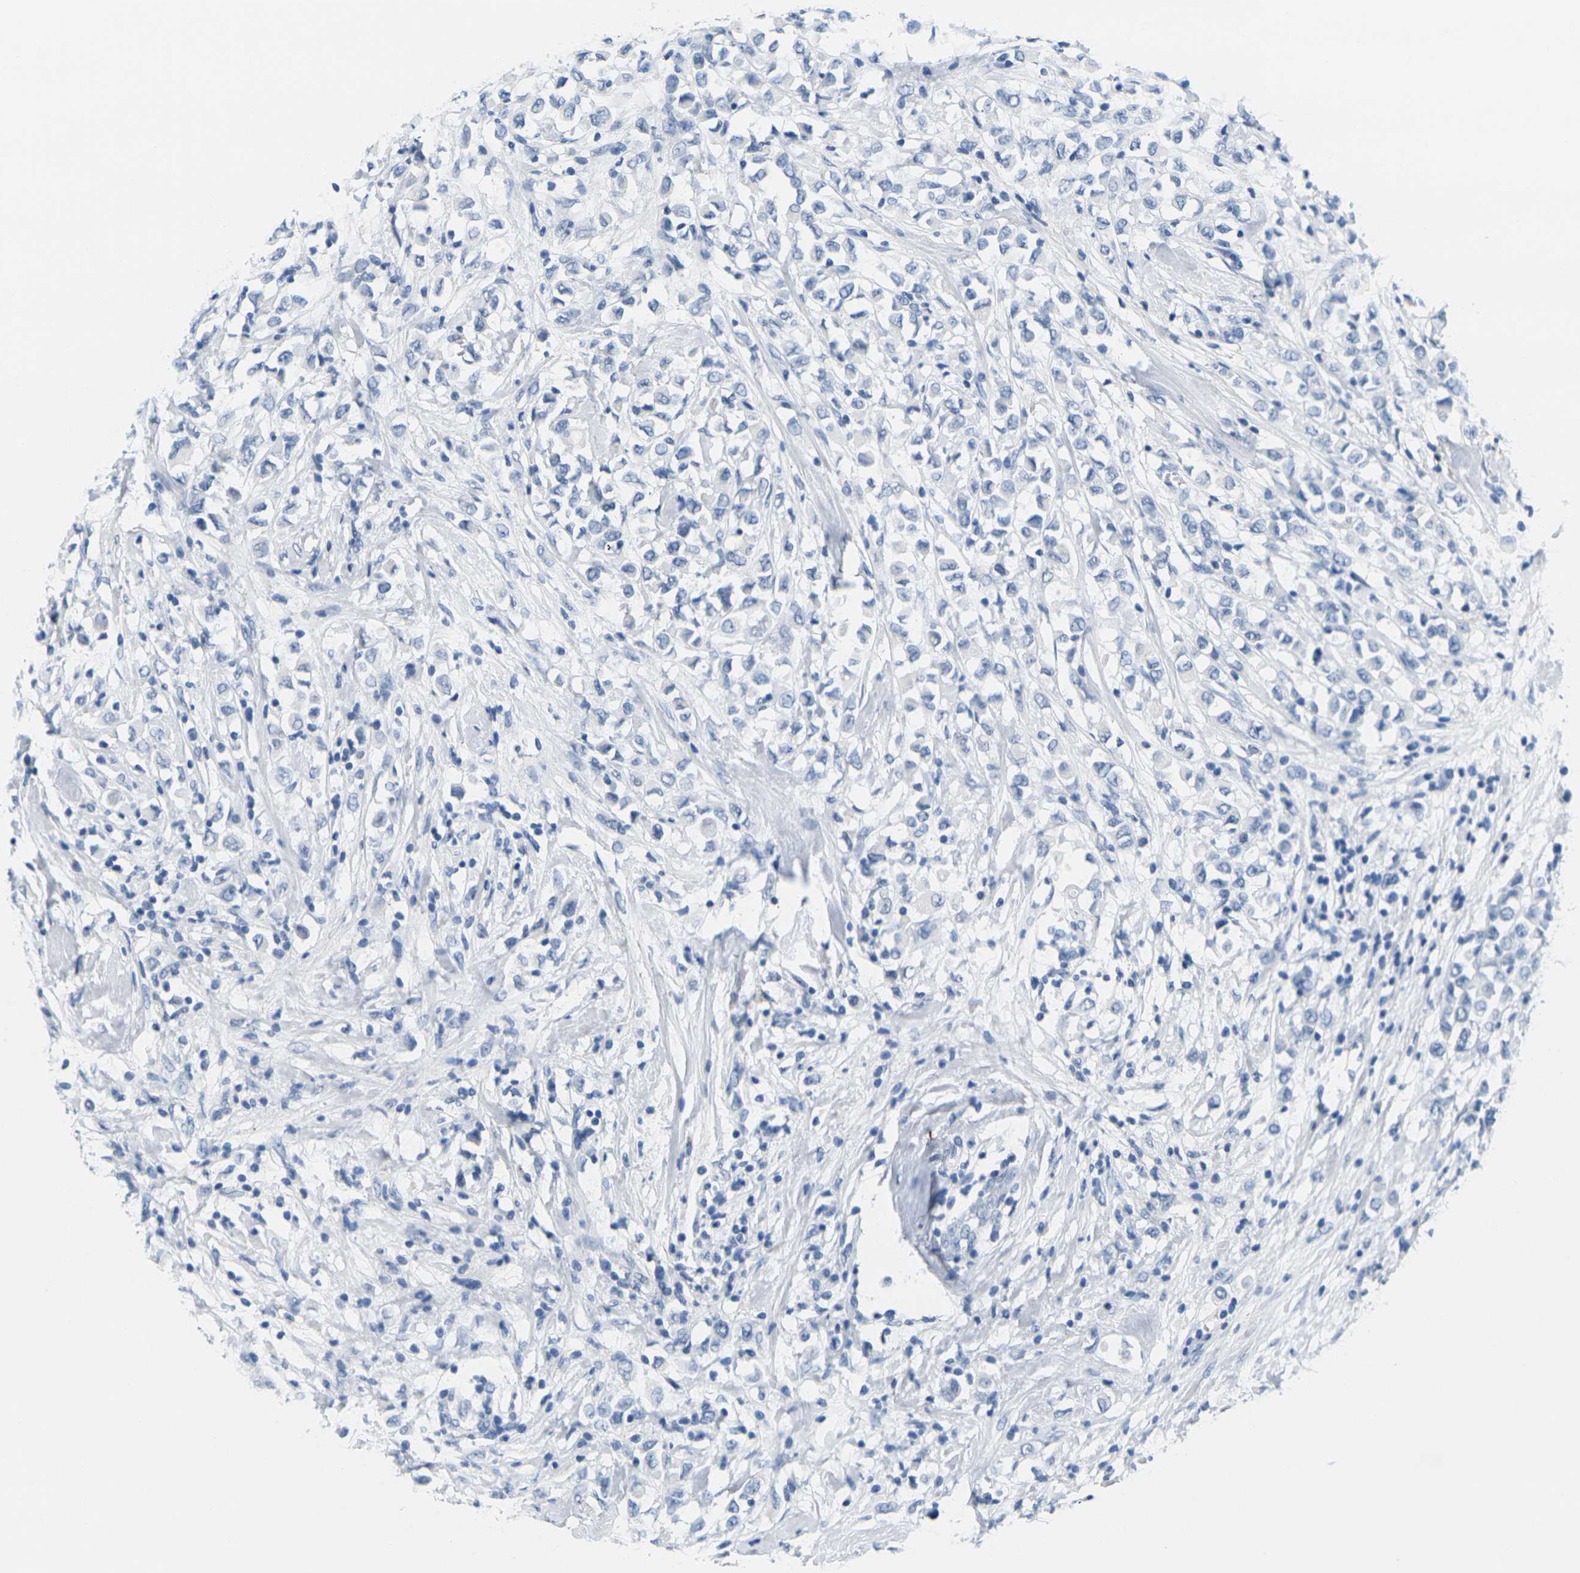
{"staining": {"intensity": "negative", "quantity": "none", "location": "none"}, "tissue": "breast cancer", "cell_type": "Tumor cells", "image_type": "cancer", "snomed": [{"axis": "morphology", "description": "Duct carcinoma"}, {"axis": "topography", "description": "Breast"}], "caption": "Breast cancer (intraductal carcinoma) stained for a protein using immunohistochemistry (IHC) reveals no expression tumor cells.", "gene": "CTAG1A", "patient": {"sex": "female", "age": 61}}